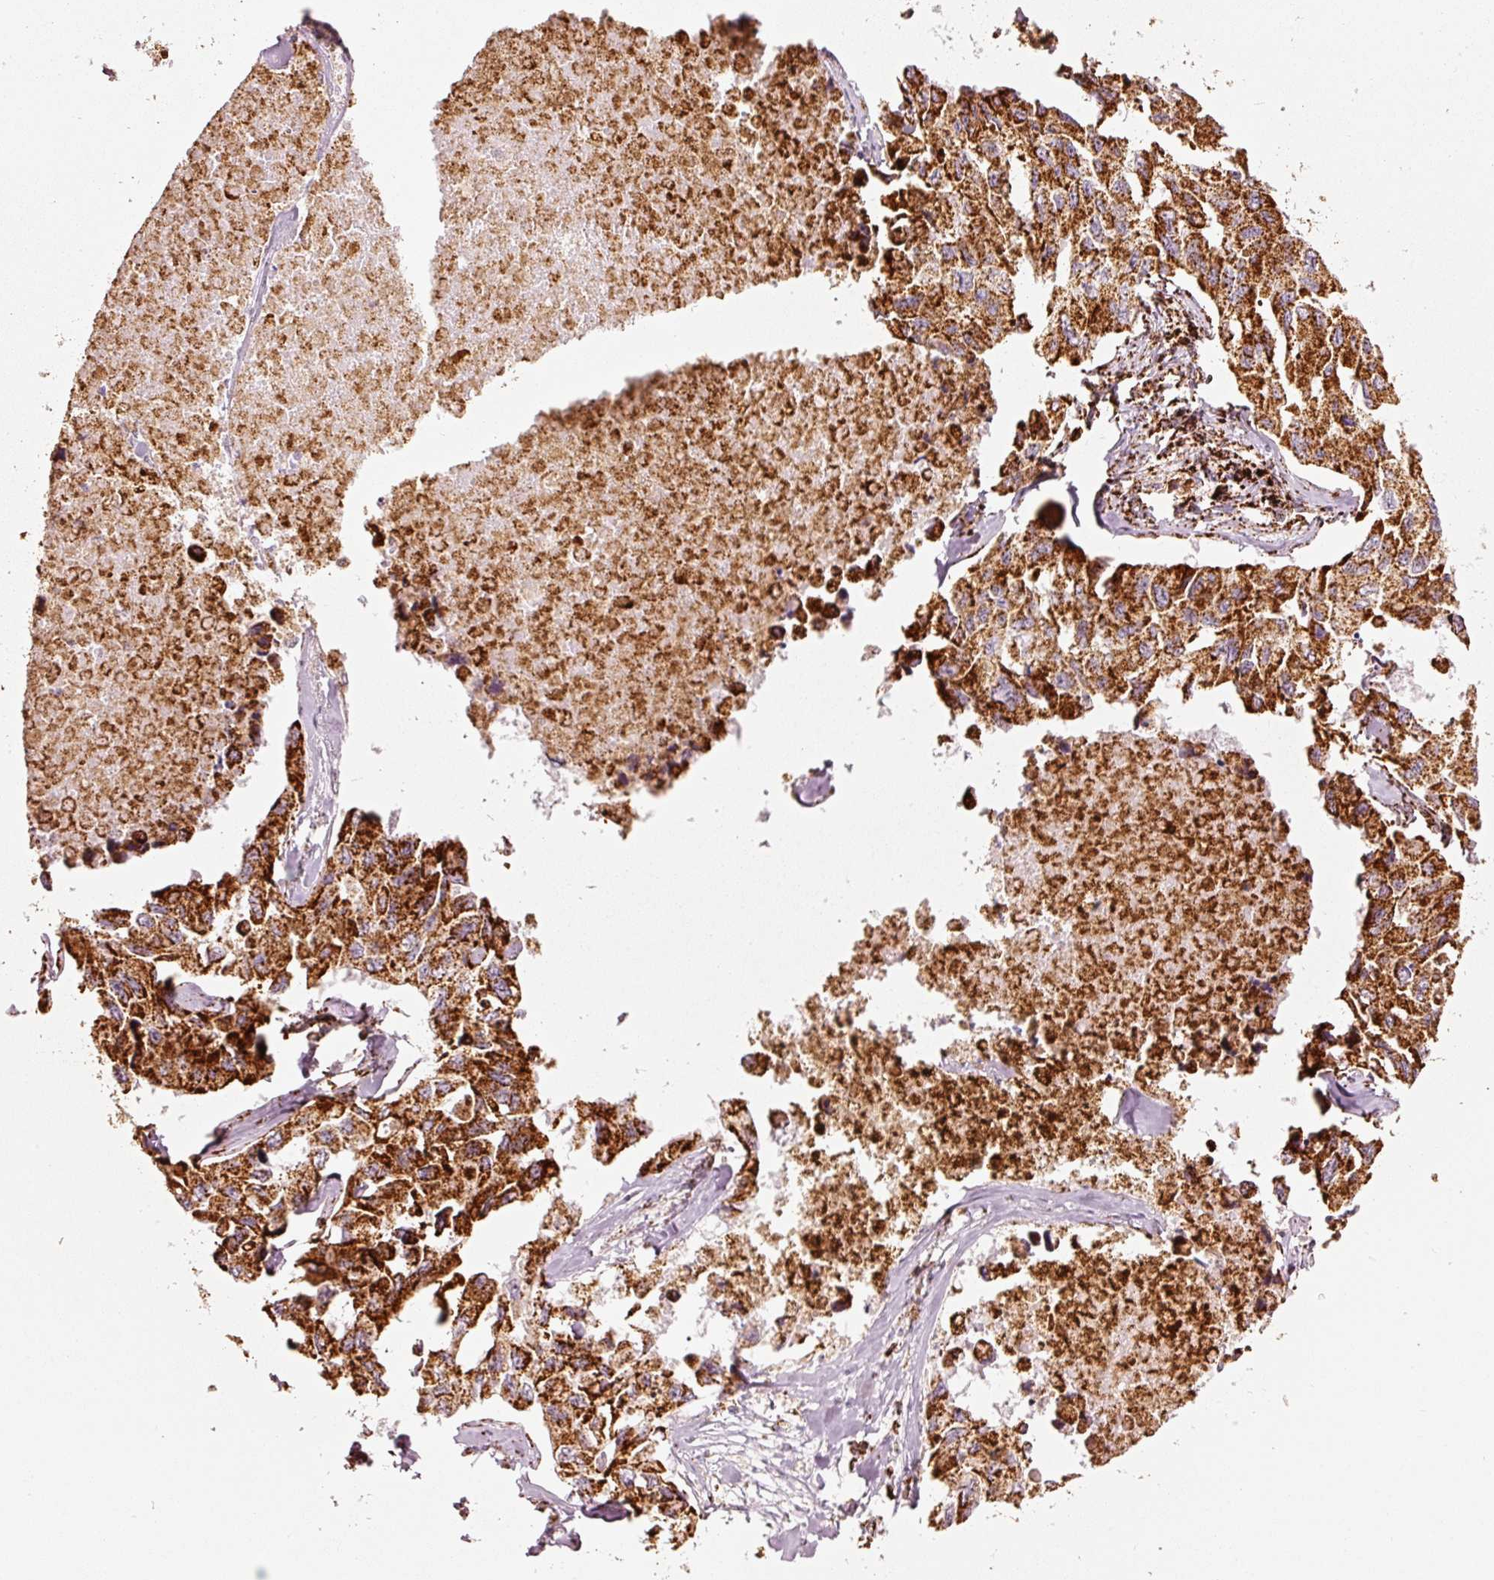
{"staining": {"intensity": "strong", "quantity": ">75%", "location": "cytoplasmic/membranous"}, "tissue": "lung cancer", "cell_type": "Tumor cells", "image_type": "cancer", "snomed": [{"axis": "morphology", "description": "Adenocarcinoma, NOS"}, {"axis": "topography", "description": "Lung"}], "caption": "A micrograph of human lung cancer stained for a protein demonstrates strong cytoplasmic/membranous brown staining in tumor cells. Using DAB (3,3'-diaminobenzidine) (brown) and hematoxylin (blue) stains, captured at high magnification using brightfield microscopy.", "gene": "UQCRC1", "patient": {"sex": "male", "age": 64}}